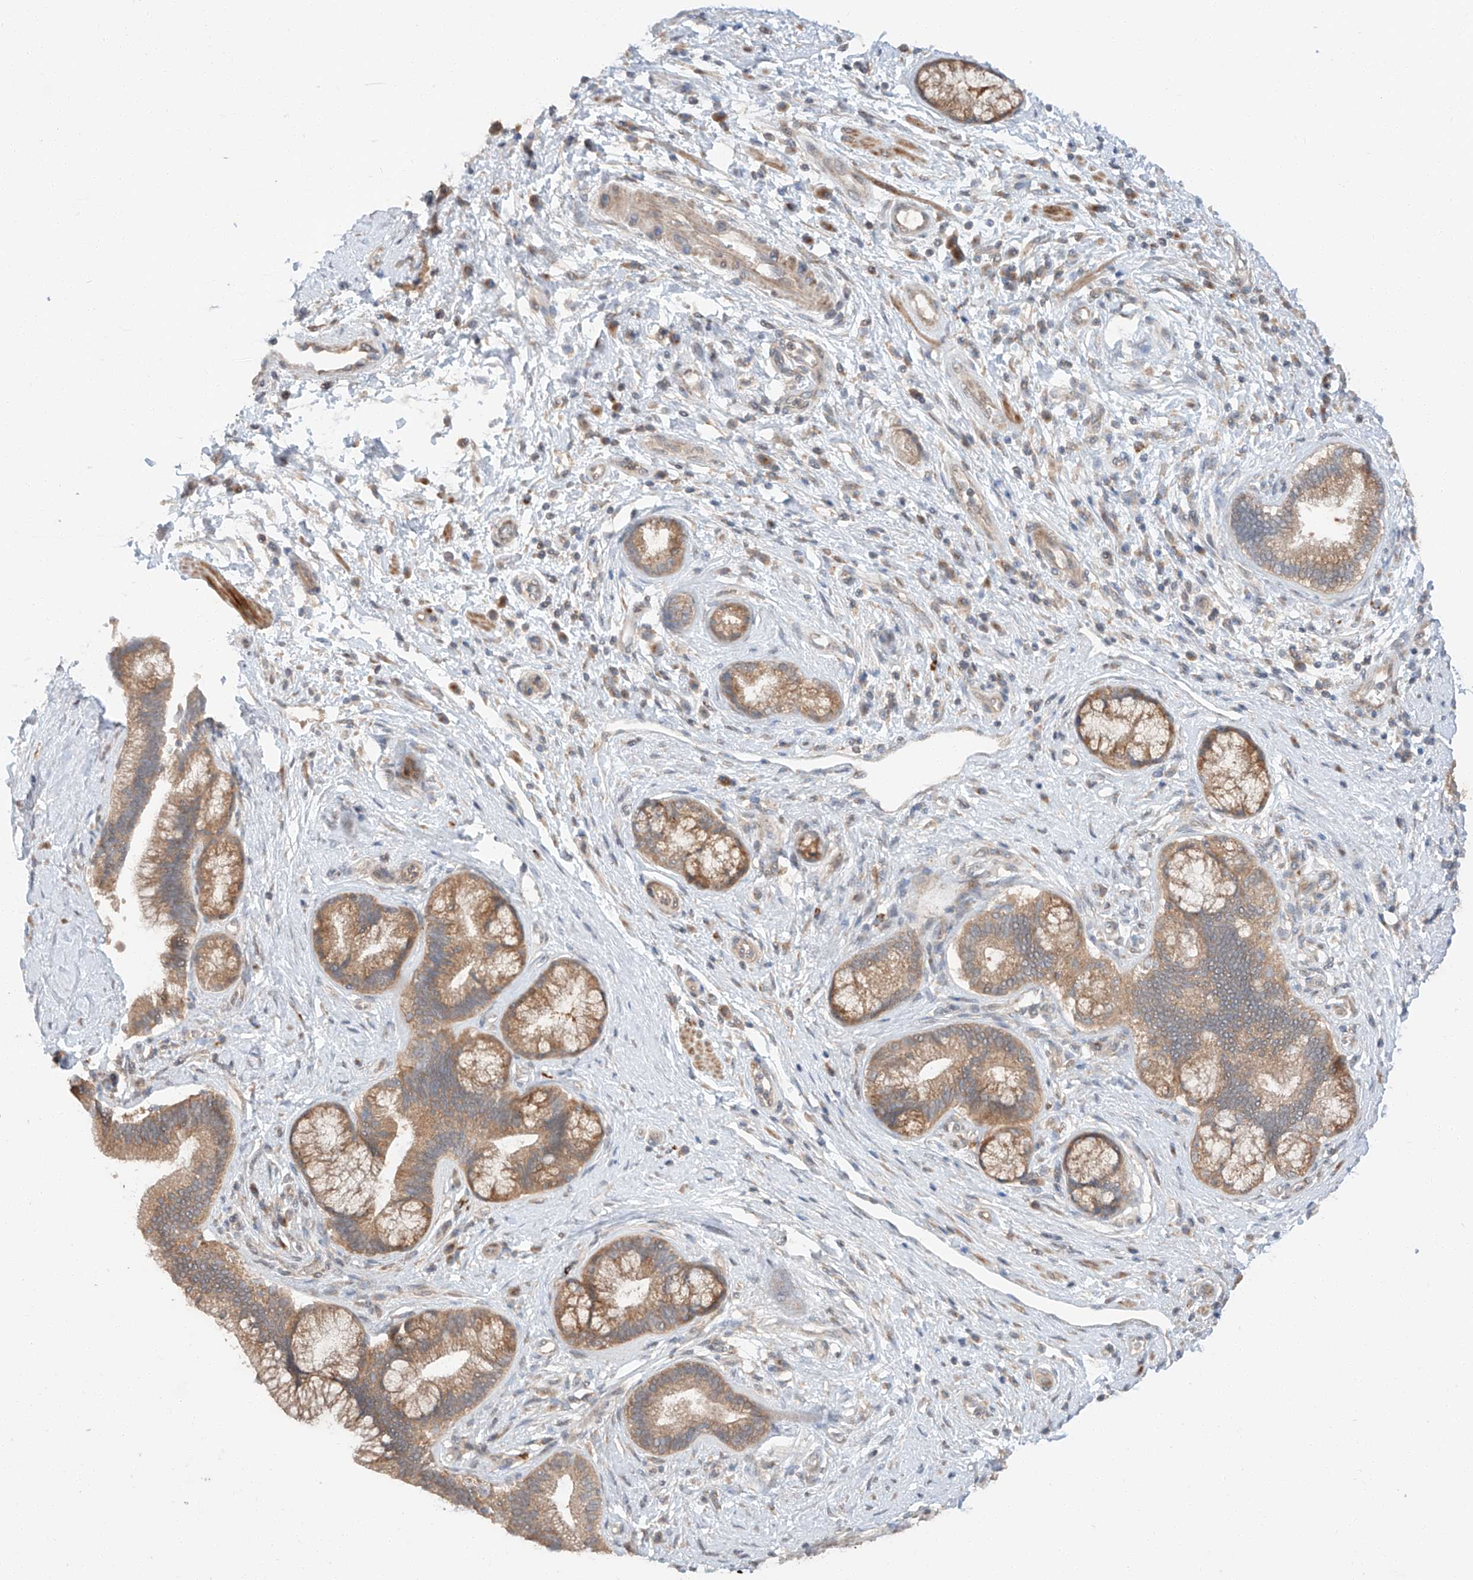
{"staining": {"intensity": "moderate", "quantity": ">75%", "location": "cytoplasmic/membranous"}, "tissue": "pancreatic cancer", "cell_type": "Tumor cells", "image_type": "cancer", "snomed": [{"axis": "morphology", "description": "Adenocarcinoma, NOS"}, {"axis": "topography", "description": "Pancreas"}], "caption": "Immunohistochemical staining of human adenocarcinoma (pancreatic) displays medium levels of moderate cytoplasmic/membranous protein staining in approximately >75% of tumor cells.", "gene": "XPNPEP1", "patient": {"sex": "female", "age": 73}}